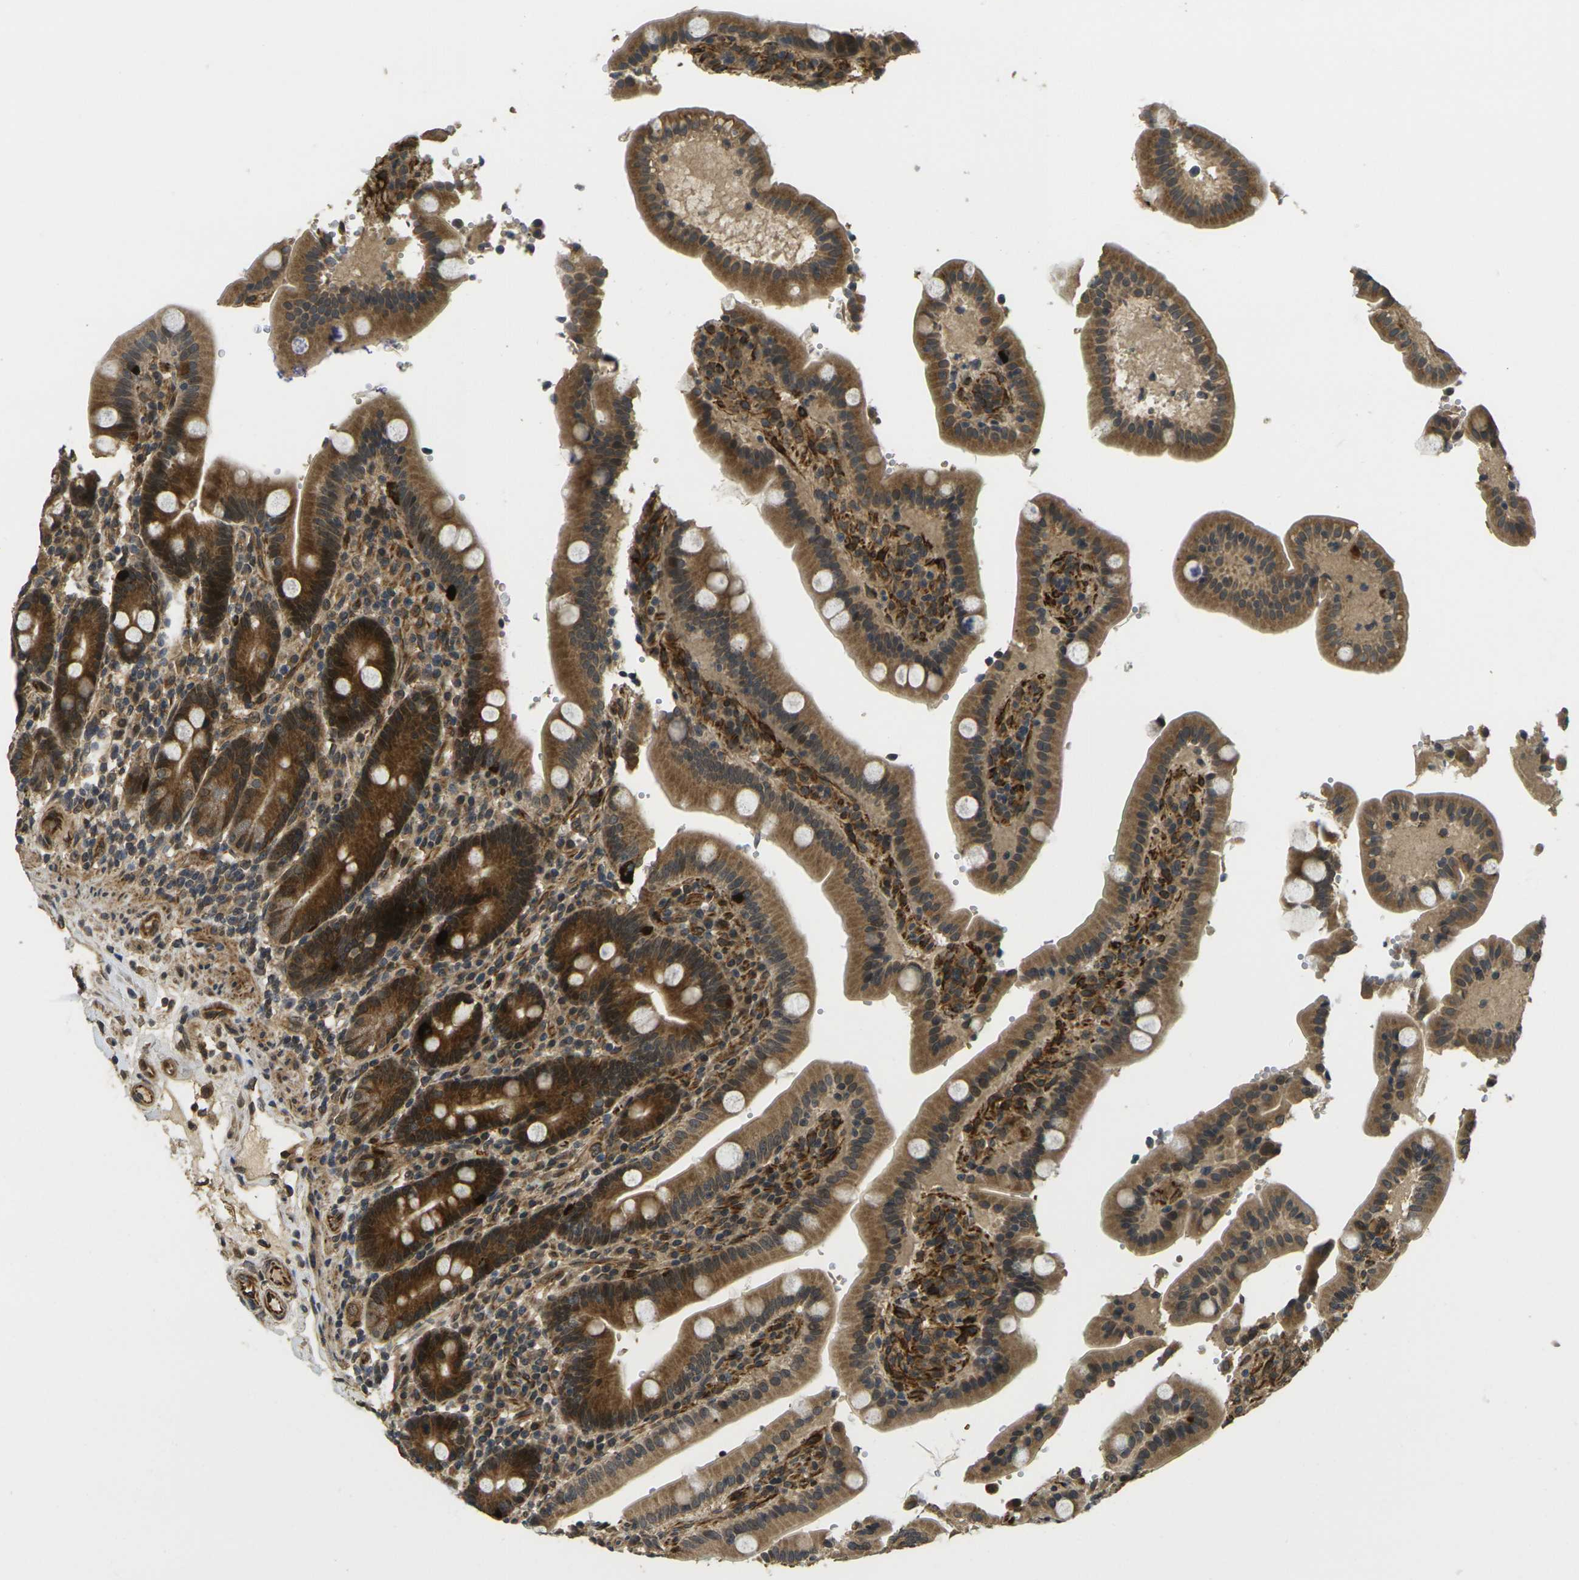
{"staining": {"intensity": "strong", "quantity": ">75%", "location": "cytoplasmic/membranous"}, "tissue": "duodenum", "cell_type": "Glandular cells", "image_type": "normal", "snomed": [{"axis": "morphology", "description": "Normal tissue, NOS"}, {"axis": "topography", "description": "Small intestine, NOS"}], "caption": "An IHC histopathology image of benign tissue is shown. Protein staining in brown highlights strong cytoplasmic/membranous positivity in duodenum within glandular cells. Immunohistochemistry (ihc) stains the protein of interest in brown and the nuclei are stained blue.", "gene": "FUT11", "patient": {"sex": "female", "age": 71}}